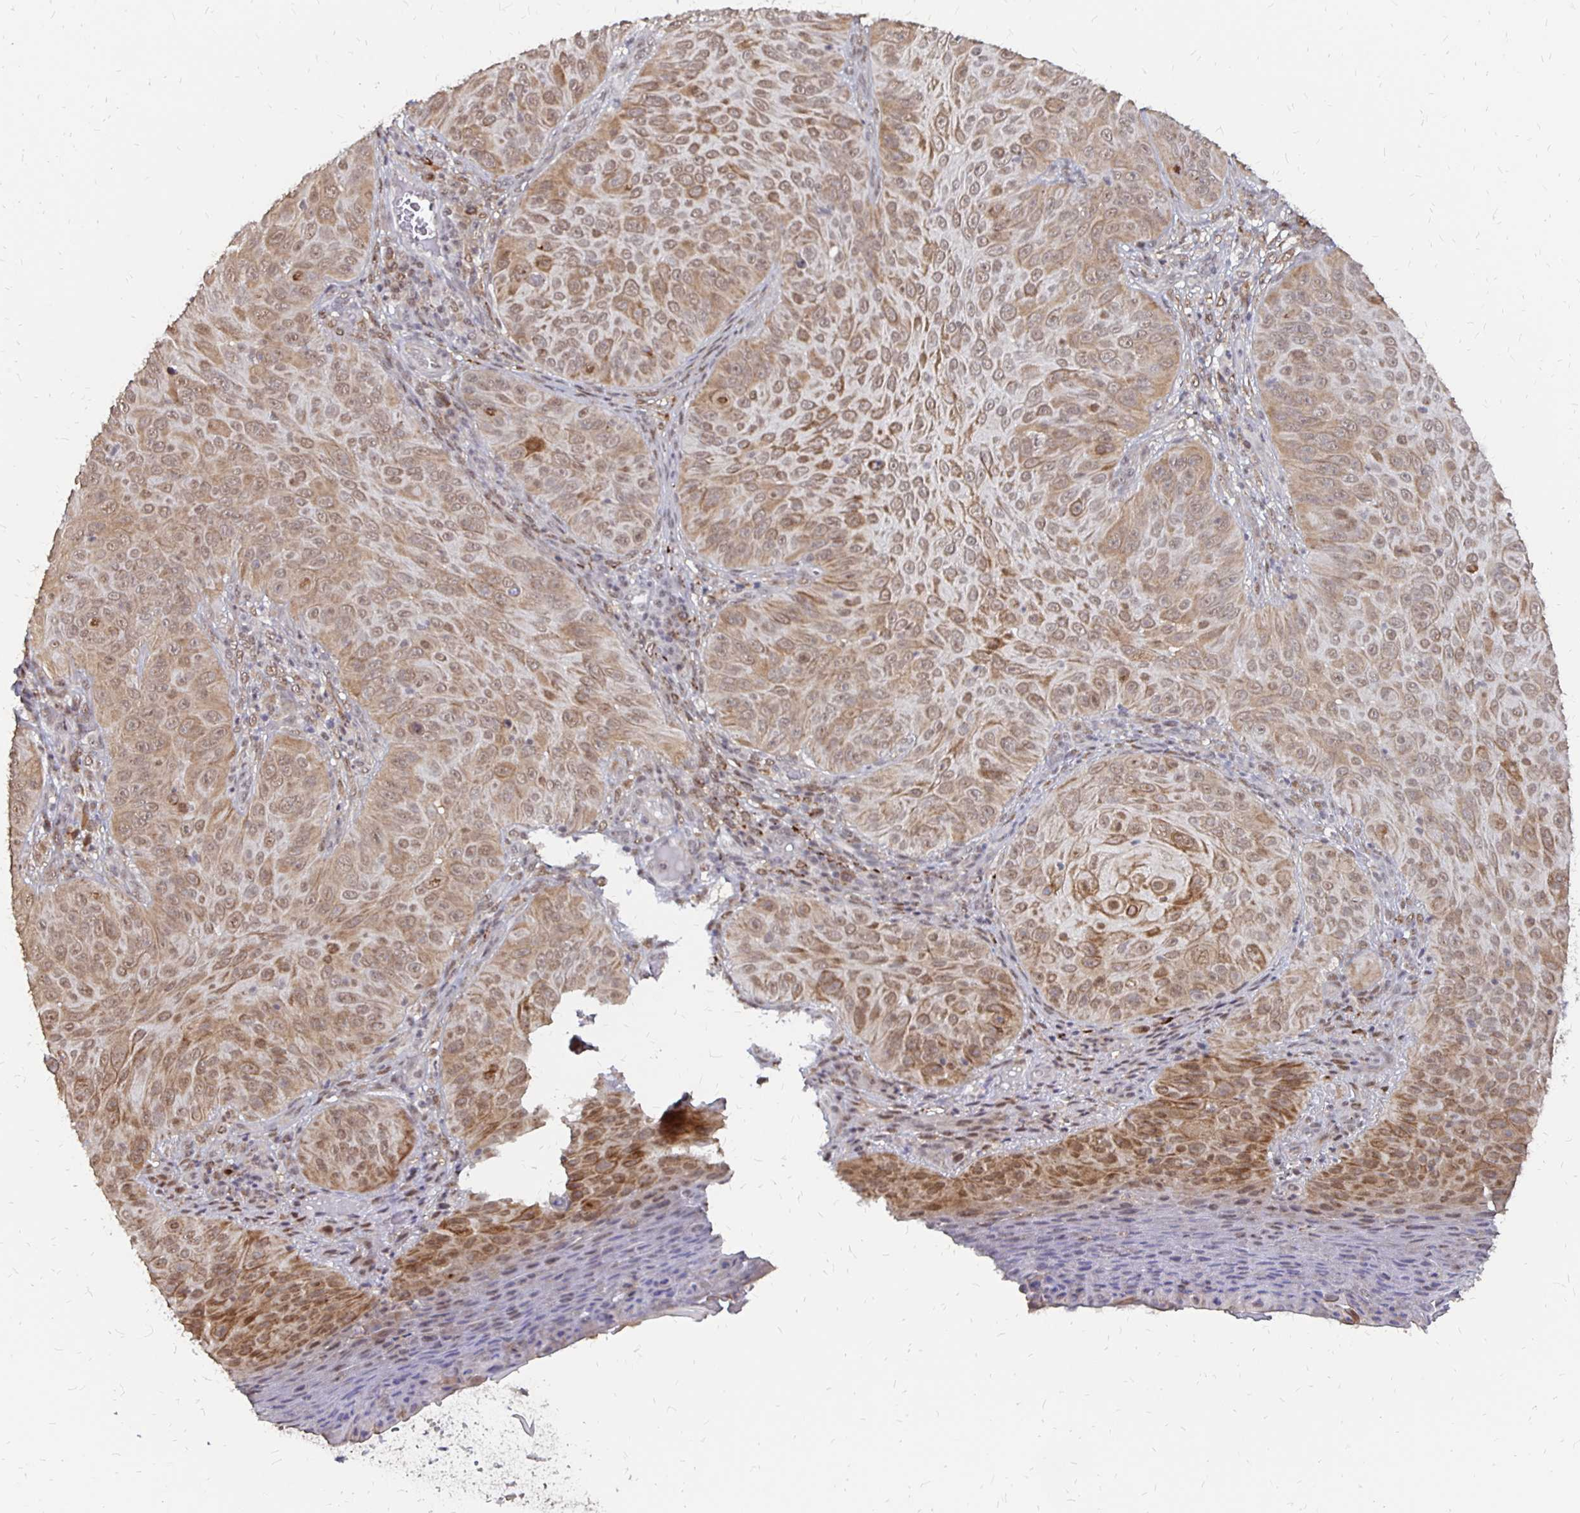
{"staining": {"intensity": "moderate", "quantity": ">75%", "location": "cytoplasmic/membranous,nuclear"}, "tissue": "skin cancer", "cell_type": "Tumor cells", "image_type": "cancer", "snomed": [{"axis": "morphology", "description": "Squamous cell carcinoma, NOS"}, {"axis": "topography", "description": "Skin"}], "caption": "Human skin squamous cell carcinoma stained for a protein (brown) displays moderate cytoplasmic/membranous and nuclear positive positivity in about >75% of tumor cells.", "gene": "CLASRP", "patient": {"sex": "male", "age": 82}}